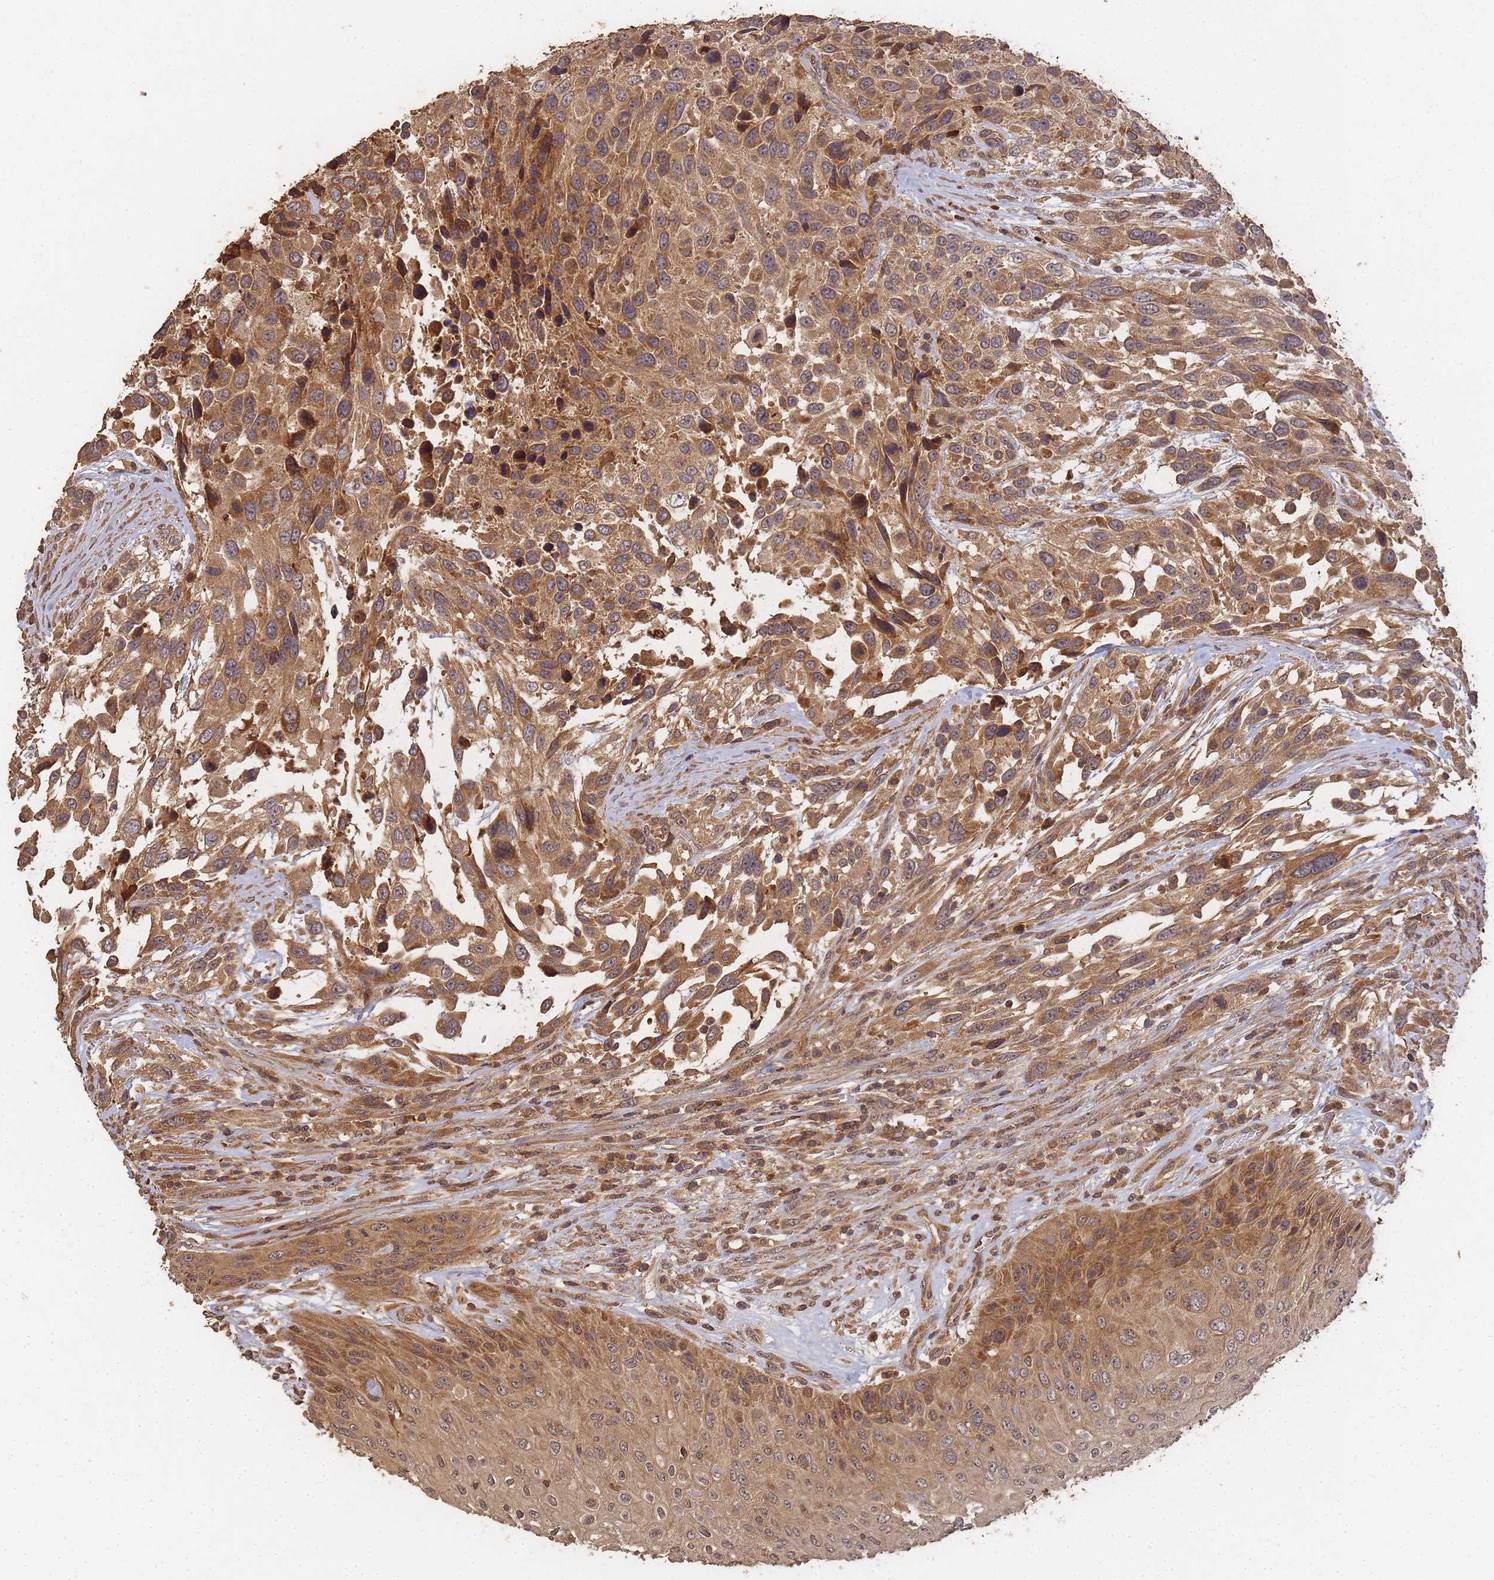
{"staining": {"intensity": "moderate", "quantity": ">75%", "location": "cytoplasmic/membranous"}, "tissue": "urothelial cancer", "cell_type": "Tumor cells", "image_type": "cancer", "snomed": [{"axis": "morphology", "description": "Urothelial carcinoma, High grade"}, {"axis": "topography", "description": "Urinary bladder"}], "caption": "High-power microscopy captured an IHC micrograph of urothelial carcinoma (high-grade), revealing moderate cytoplasmic/membranous positivity in about >75% of tumor cells.", "gene": "ALKBH1", "patient": {"sex": "female", "age": 70}}